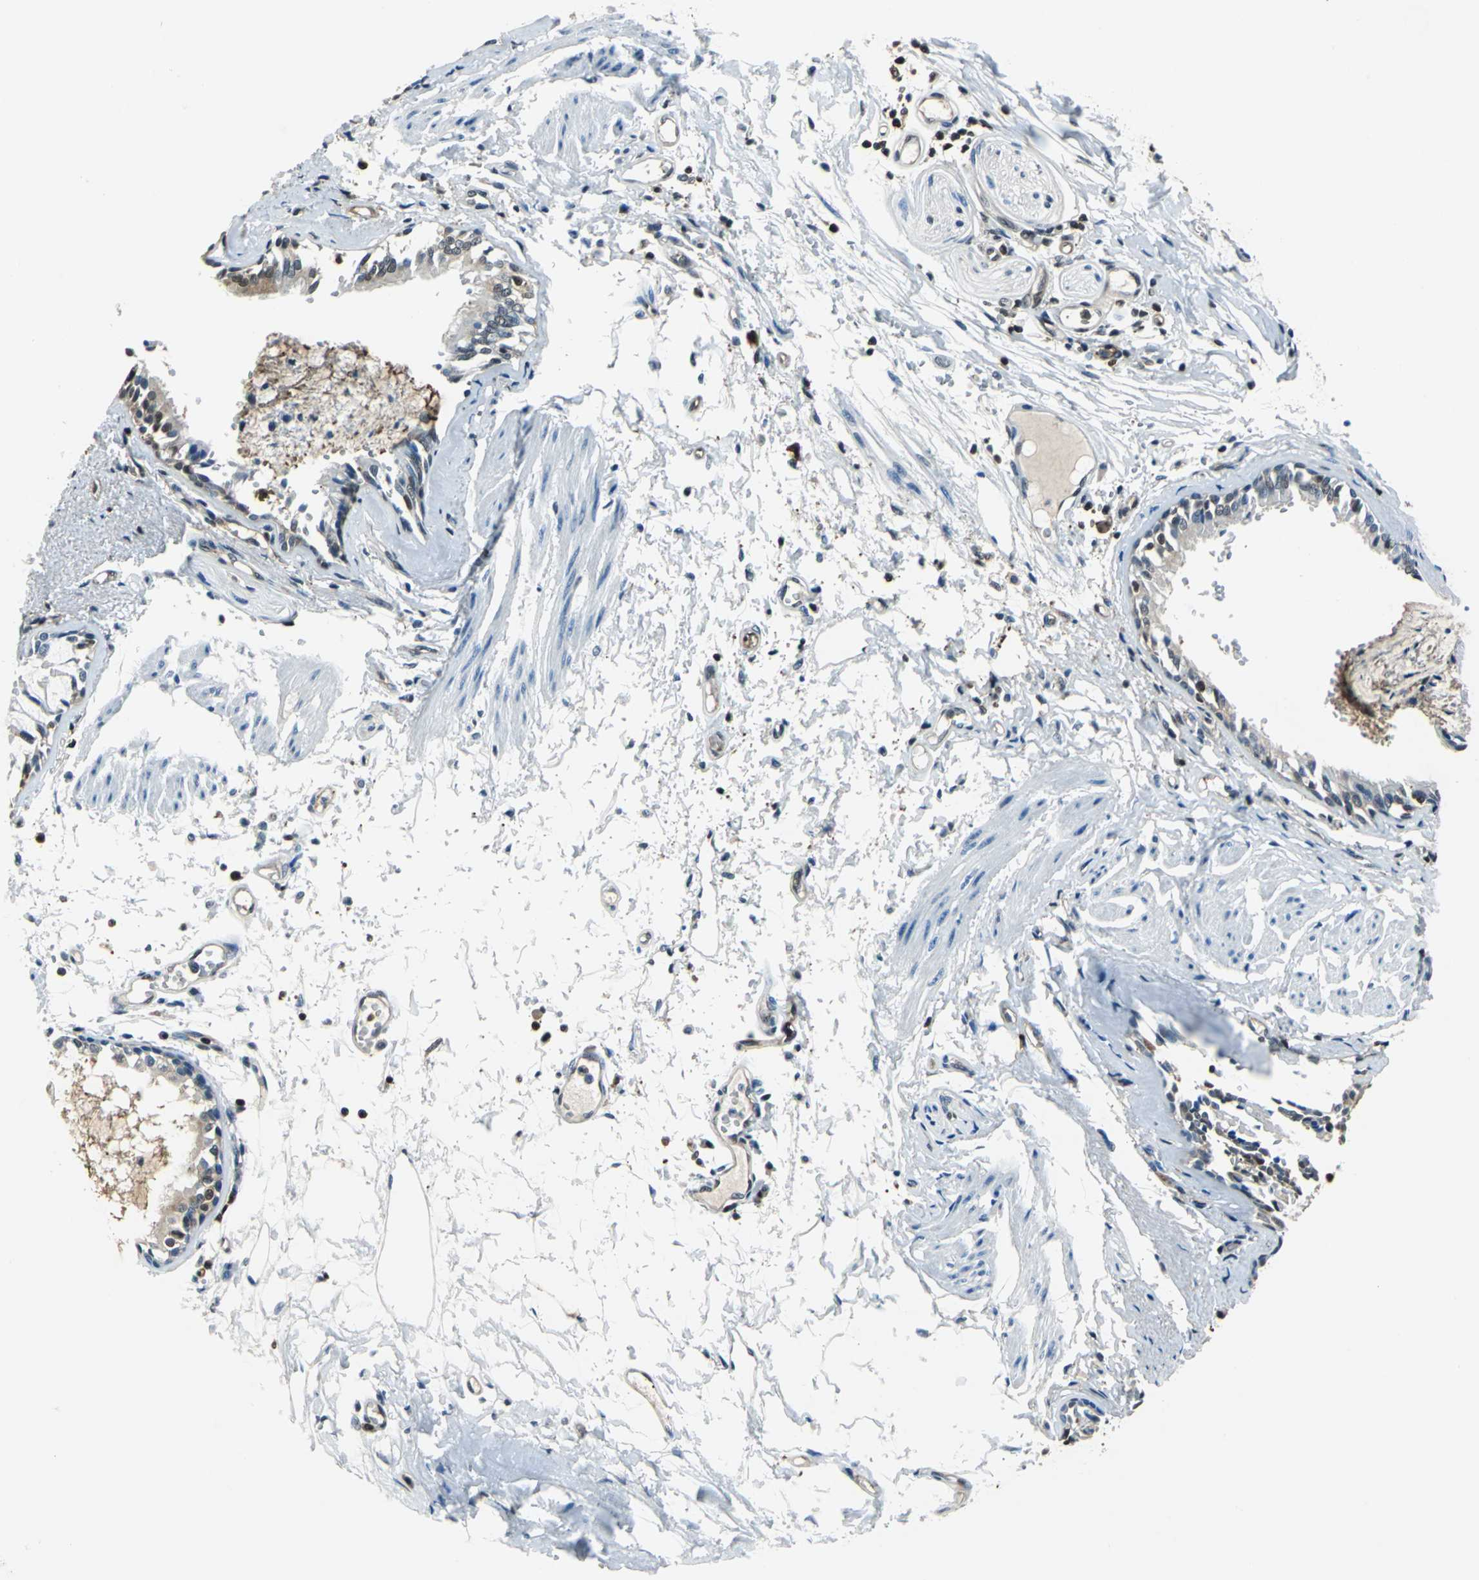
{"staining": {"intensity": "moderate", "quantity": "<25%", "location": "cytoplasmic/membranous,nuclear"}, "tissue": "bronchus", "cell_type": "Respiratory epithelial cells", "image_type": "normal", "snomed": [{"axis": "morphology", "description": "Normal tissue, NOS"}, {"axis": "topography", "description": "Bronchus"}, {"axis": "topography", "description": "Lung"}], "caption": "Immunohistochemistry micrograph of unremarkable bronchus stained for a protein (brown), which demonstrates low levels of moderate cytoplasmic/membranous,nuclear positivity in about <25% of respiratory epithelial cells.", "gene": "PSME1", "patient": {"sex": "female", "age": 56}}